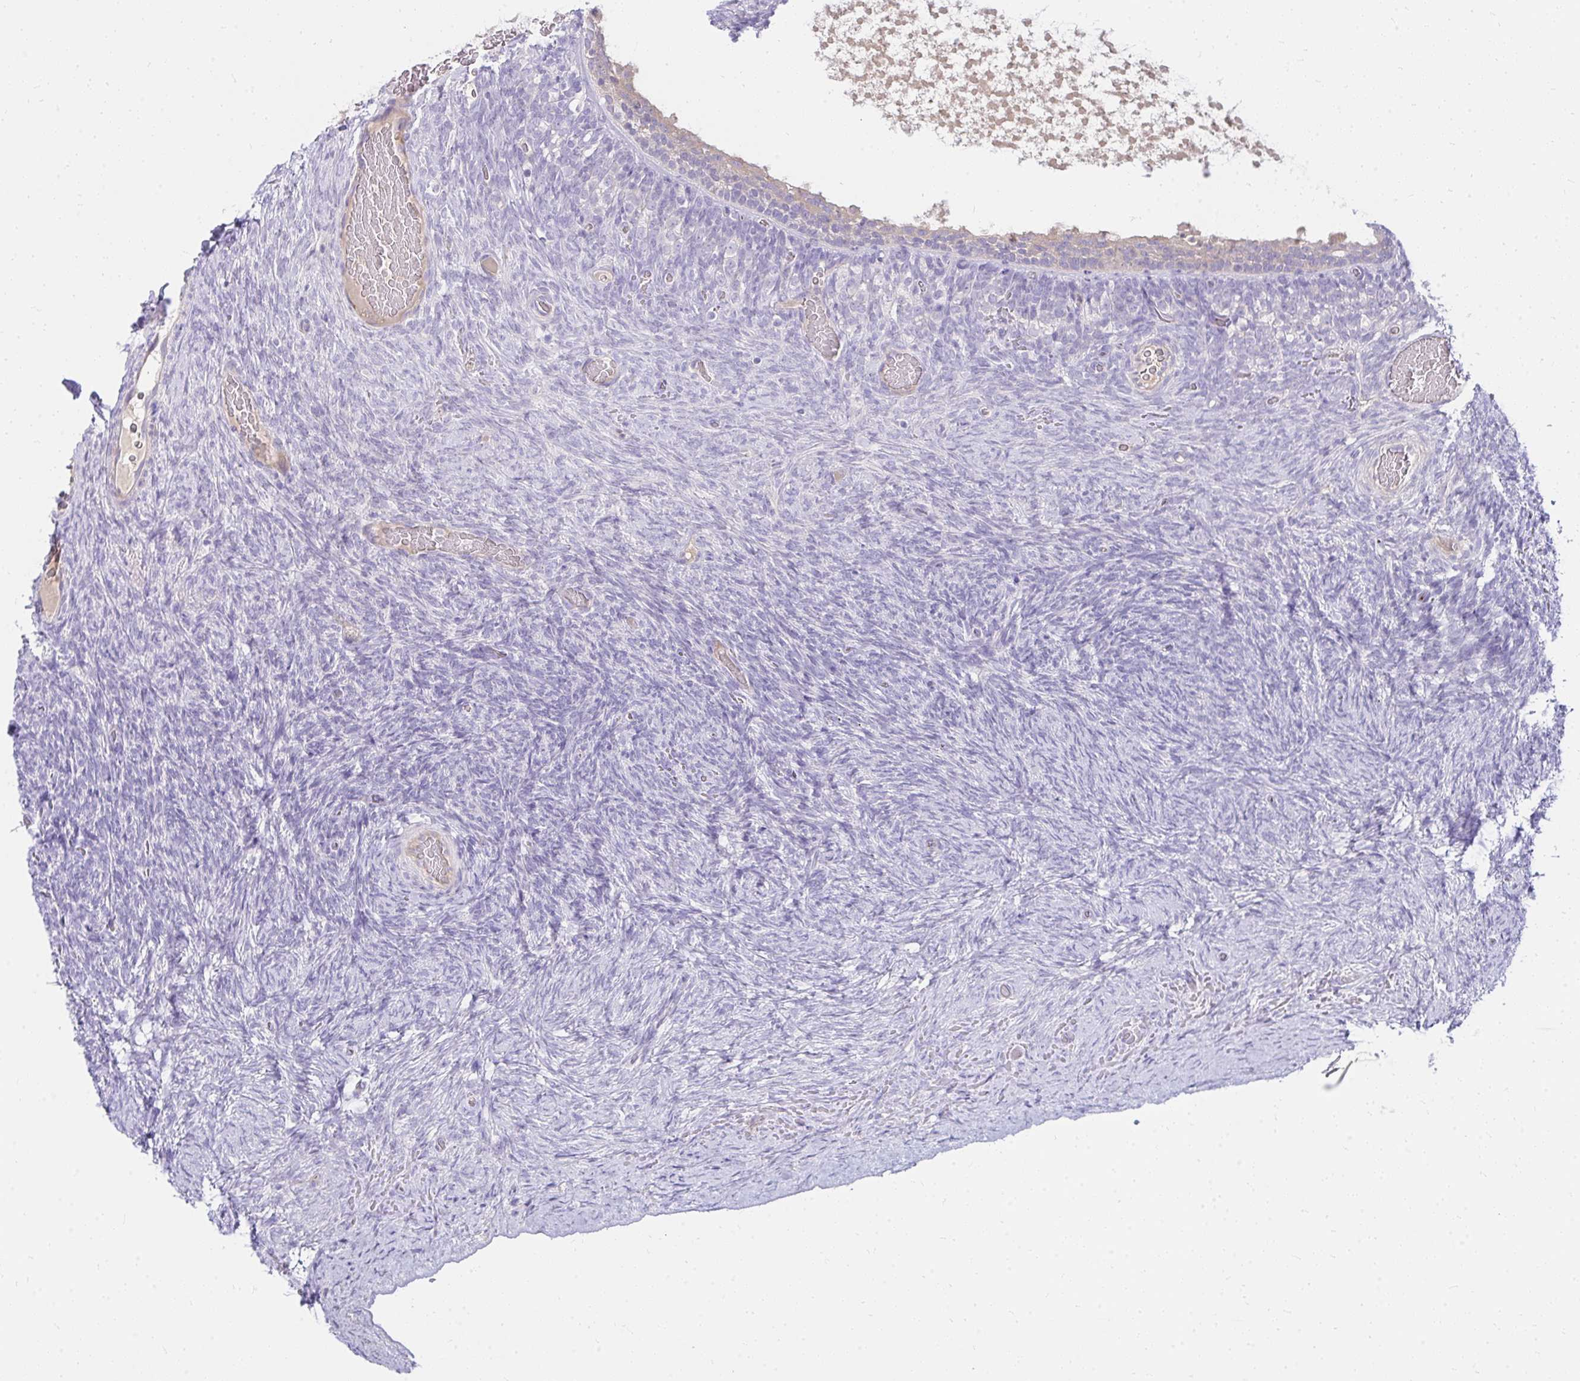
{"staining": {"intensity": "negative", "quantity": "none", "location": "none"}, "tissue": "ovary", "cell_type": "Follicle cells", "image_type": "normal", "snomed": [{"axis": "morphology", "description": "Normal tissue, NOS"}, {"axis": "topography", "description": "Ovary"}], "caption": "IHC of normal human ovary shows no positivity in follicle cells. (DAB IHC visualized using brightfield microscopy, high magnification).", "gene": "LRRC36", "patient": {"sex": "female", "age": 34}}